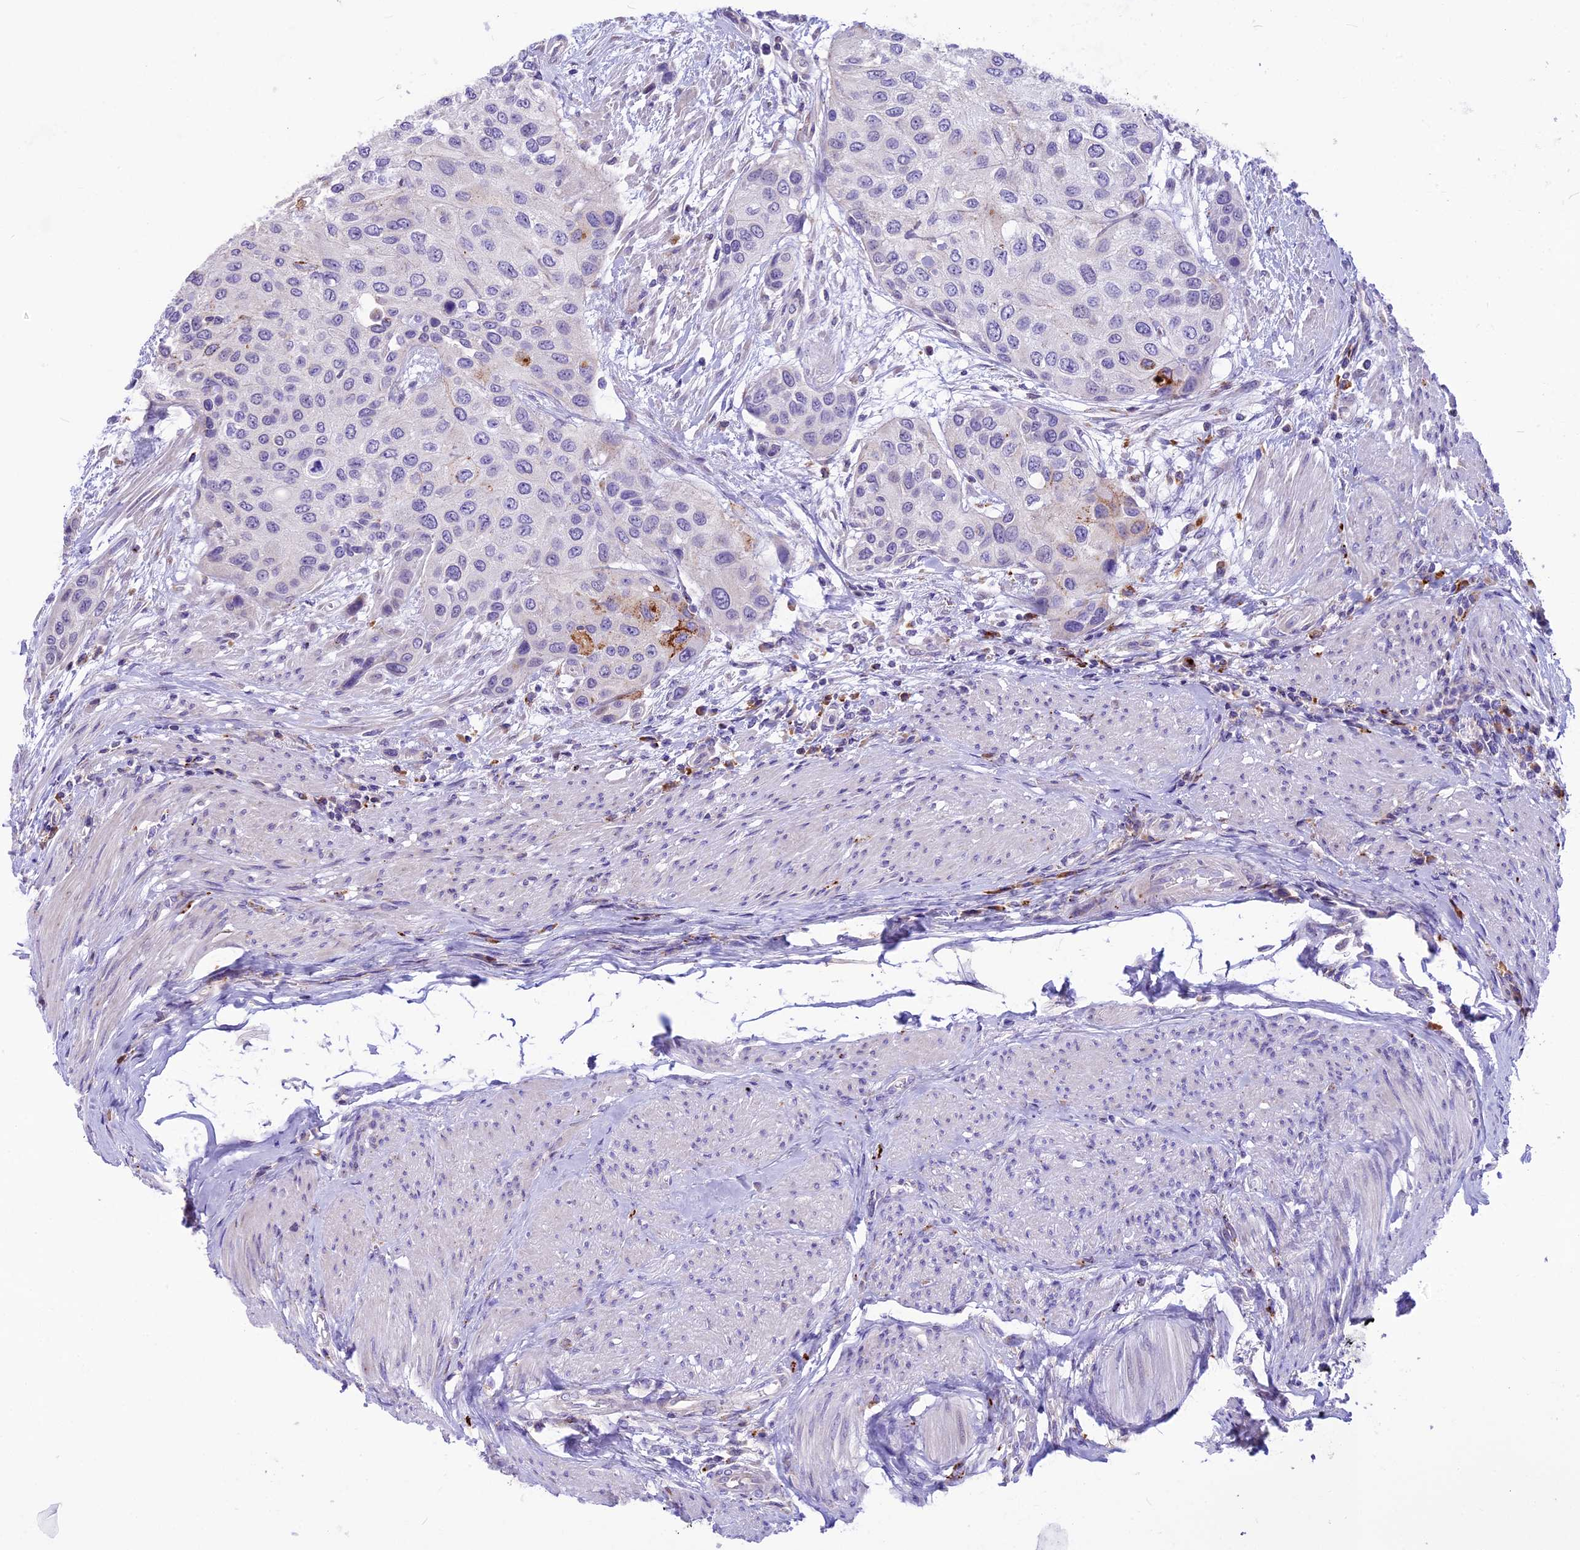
{"staining": {"intensity": "negative", "quantity": "none", "location": "none"}, "tissue": "urothelial cancer", "cell_type": "Tumor cells", "image_type": "cancer", "snomed": [{"axis": "morphology", "description": "Normal tissue, NOS"}, {"axis": "morphology", "description": "Urothelial carcinoma, High grade"}, {"axis": "topography", "description": "Vascular tissue"}, {"axis": "topography", "description": "Urinary bladder"}], "caption": "Urothelial carcinoma (high-grade) was stained to show a protein in brown. There is no significant expression in tumor cells. Brightfield microscopy of immunohistochemistry (IHC) stained with DAB (brown) and hematoxylin (blue), captured at high magnification.", "gene": "THRSP", "patient": {"sex": "female", "age": 56}}